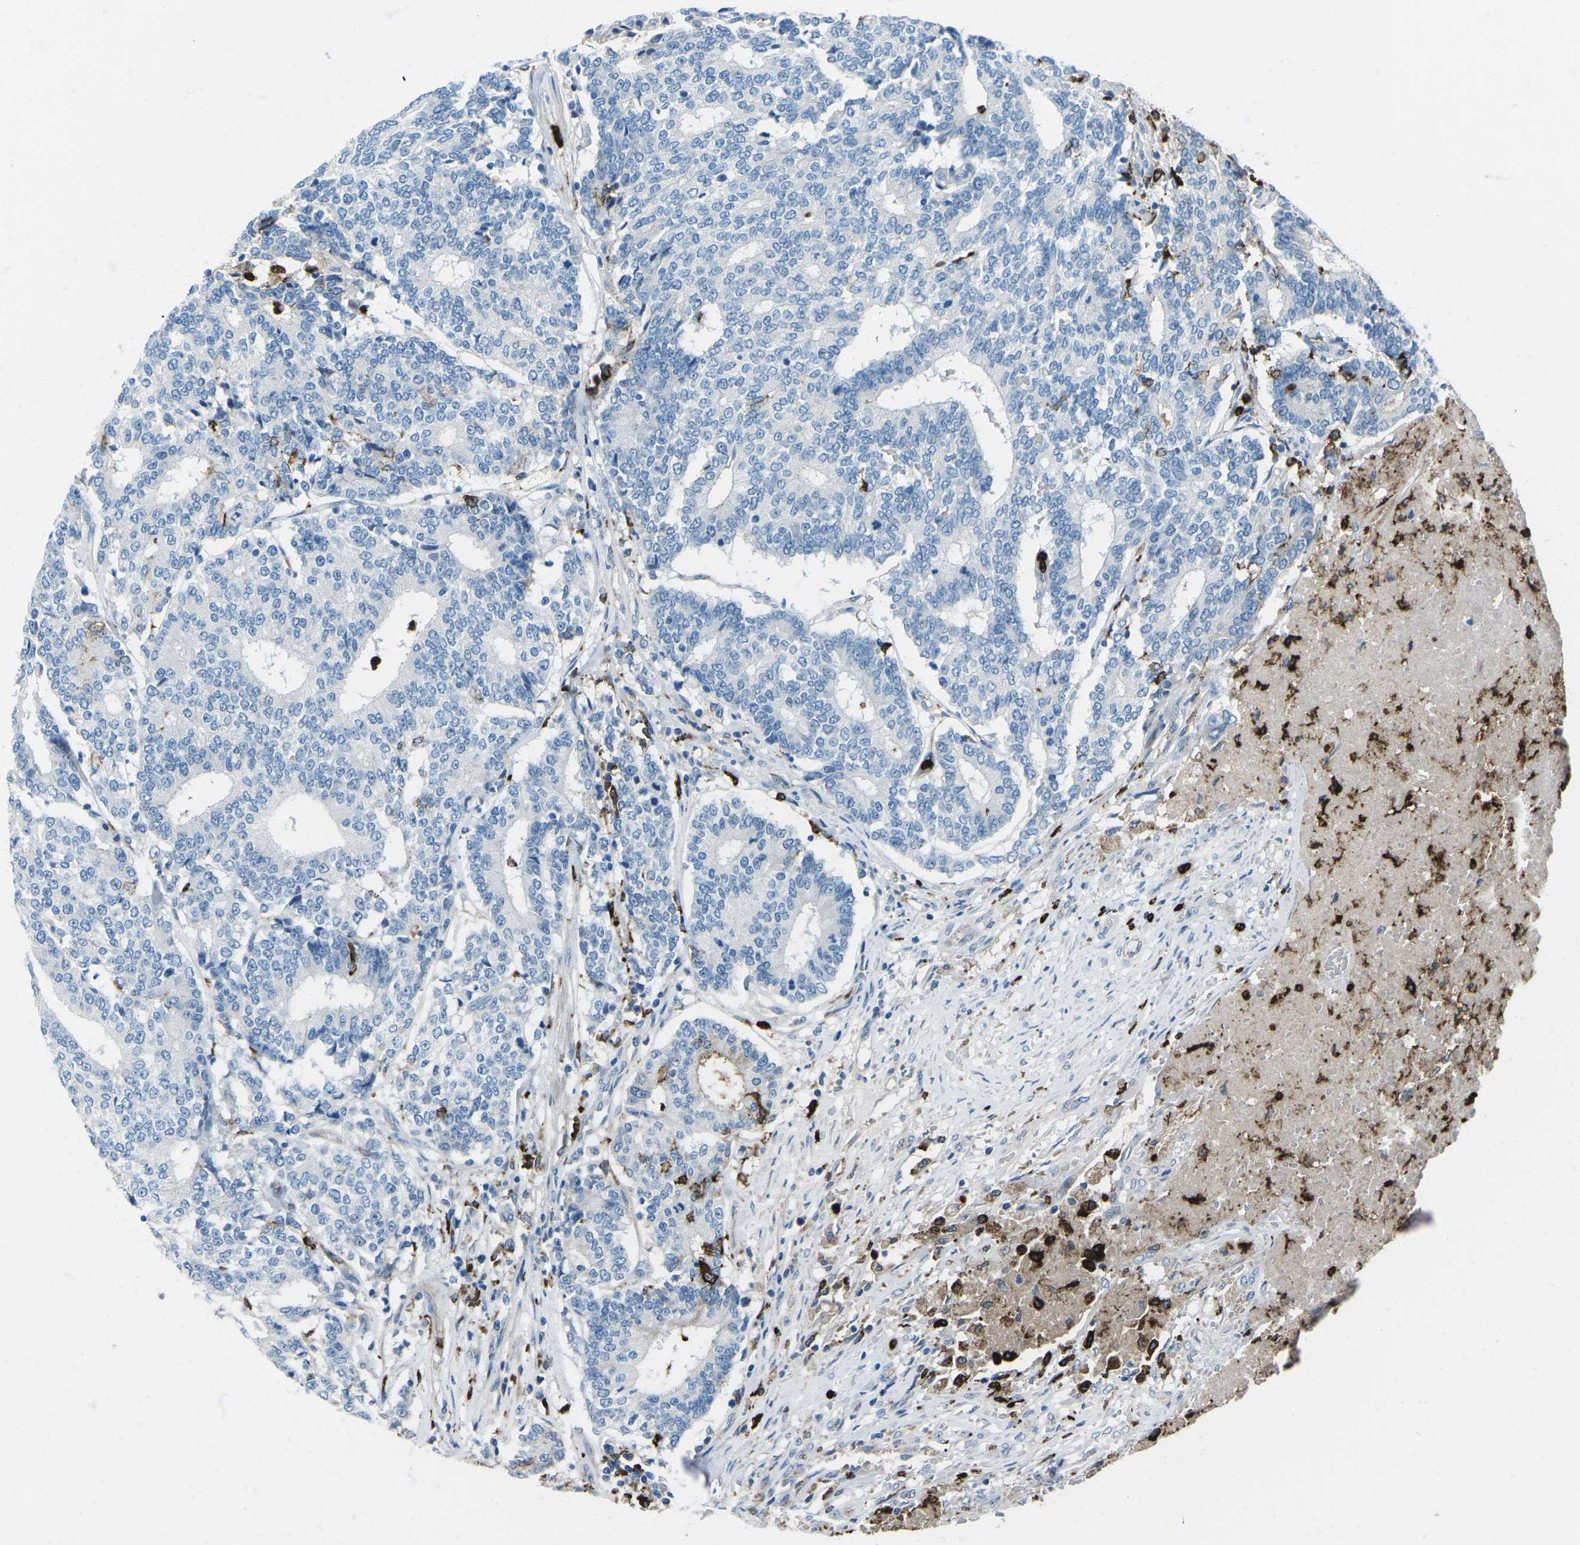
{"staining": {"intensity": "negative", "quantity": "none", "location": "none"}, "tissue": "prostate cancer", "cell_type": "Tumor cells", "image_type": "cancer", "snomed": [{"axis": "morphology", "description": "Normal tissue, NOS"}, {"axis": "morphology", "description": "Adenocarcinoma, High grade"}, {"axis": "topography", "description": "Prostate"}, {"axis": "topography", "description": "Seminal veicle"}], "caption": "Photomicrograph shows no protein staining in tumor cells of prostate adenocarcinoma (high-grade) tissue.", "gene": "FCN1", "patient": {"sex": "male", "age": 55}}